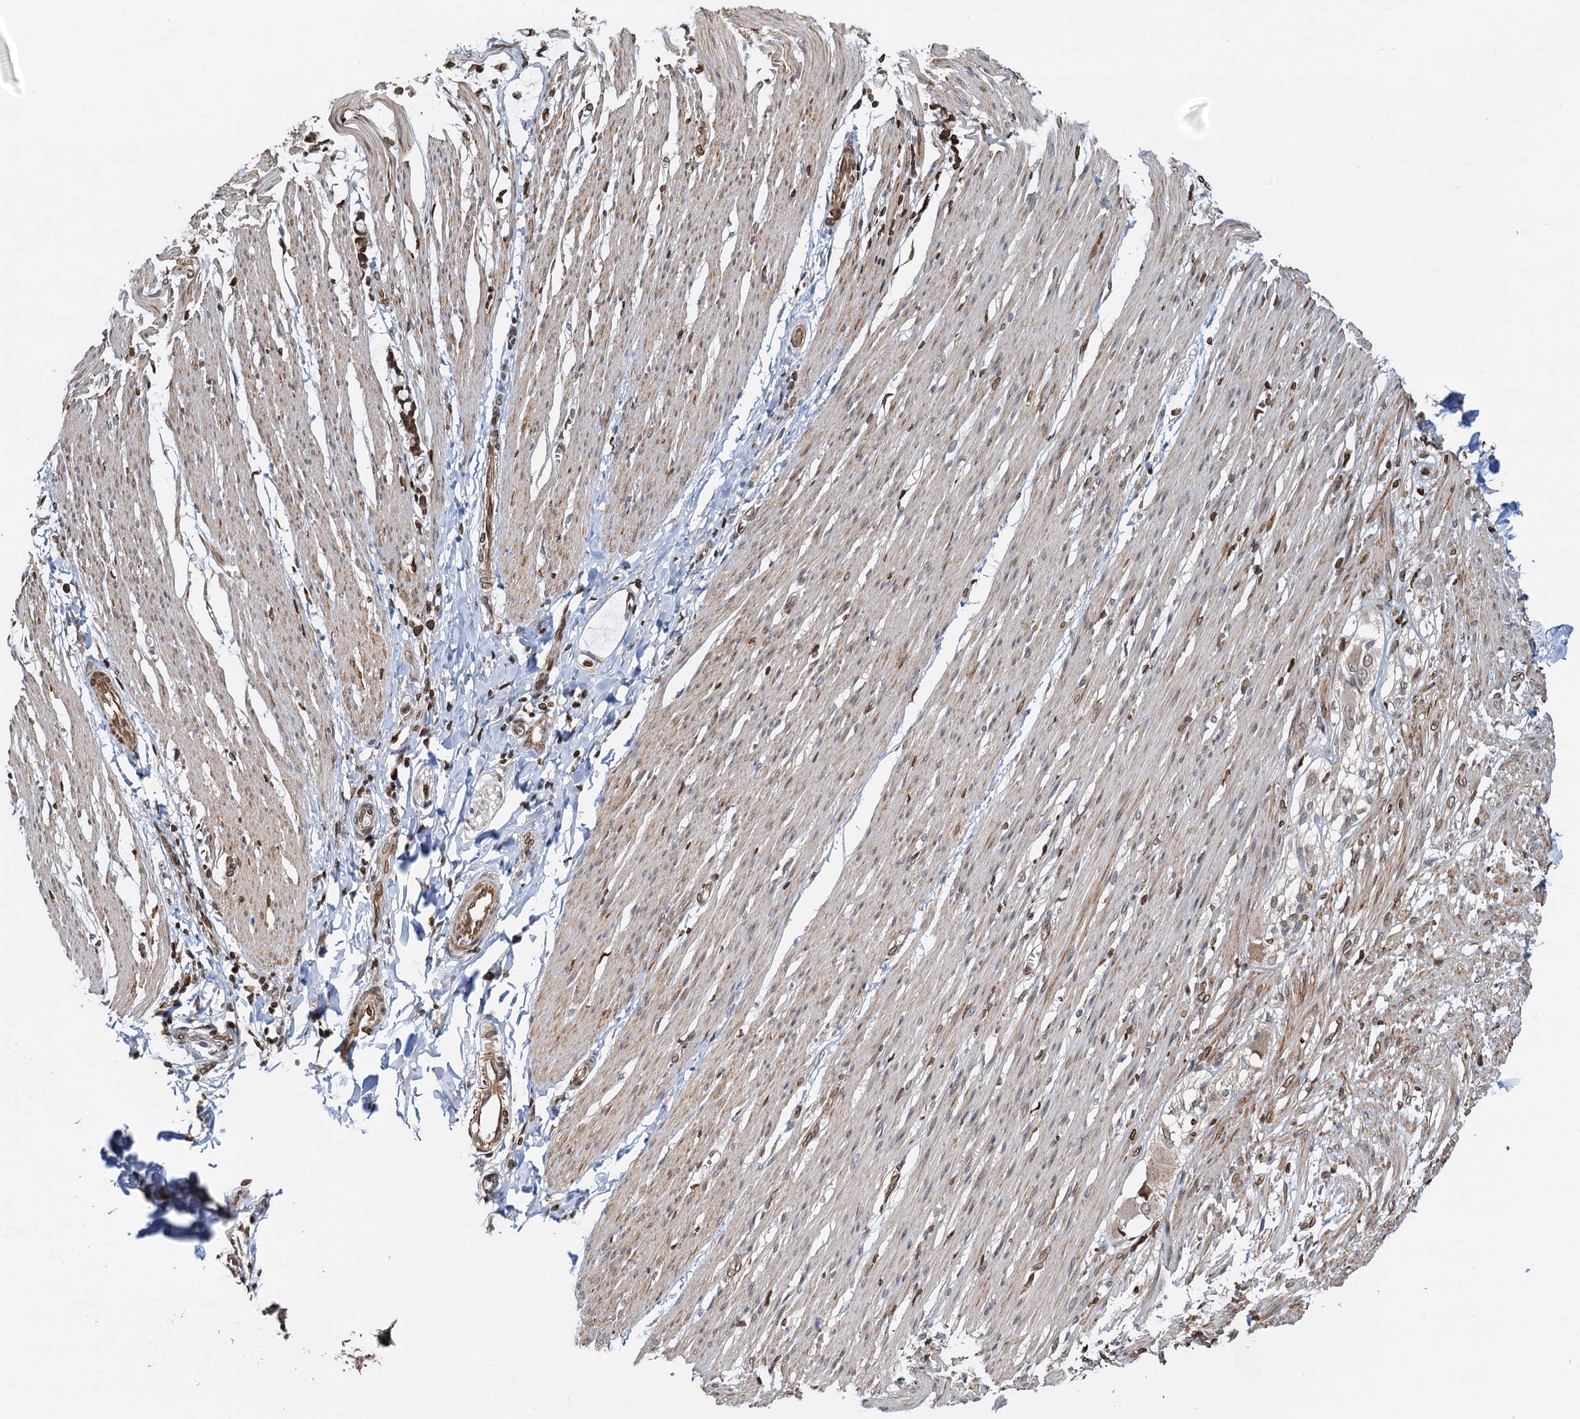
{"staining": {"intensity": "moderate", "quantity": ">75%", "location": "cytoplasmic/membranous,nuclear"}, "tissue": "smooth muscle", "cell_type": "Smooth muscle cells", "image_type": "normal", "snomed": [{"axis": "morphology", "description": "Normal tissue, NOS"}, {"axis": "morphology", "description": "Adenocarcinoma, NOS"}, {"axis": "topography", "description": "Colon"}, {"axis": "topography", "description": "Peripheral nerve tissue"}], "caption": "A brown stain highlights moderate cytoplasmic/membranous,nuclear positivity of a protein in smooth muscle cells of normal human smooth muscle. The staining is performed using DAB brown chromogen to label protein expression. The nuclei are counter-stained blue using hematoxylin.", "gene": "ZC3H13", "patient": {"sex": "male", "age": 14}}